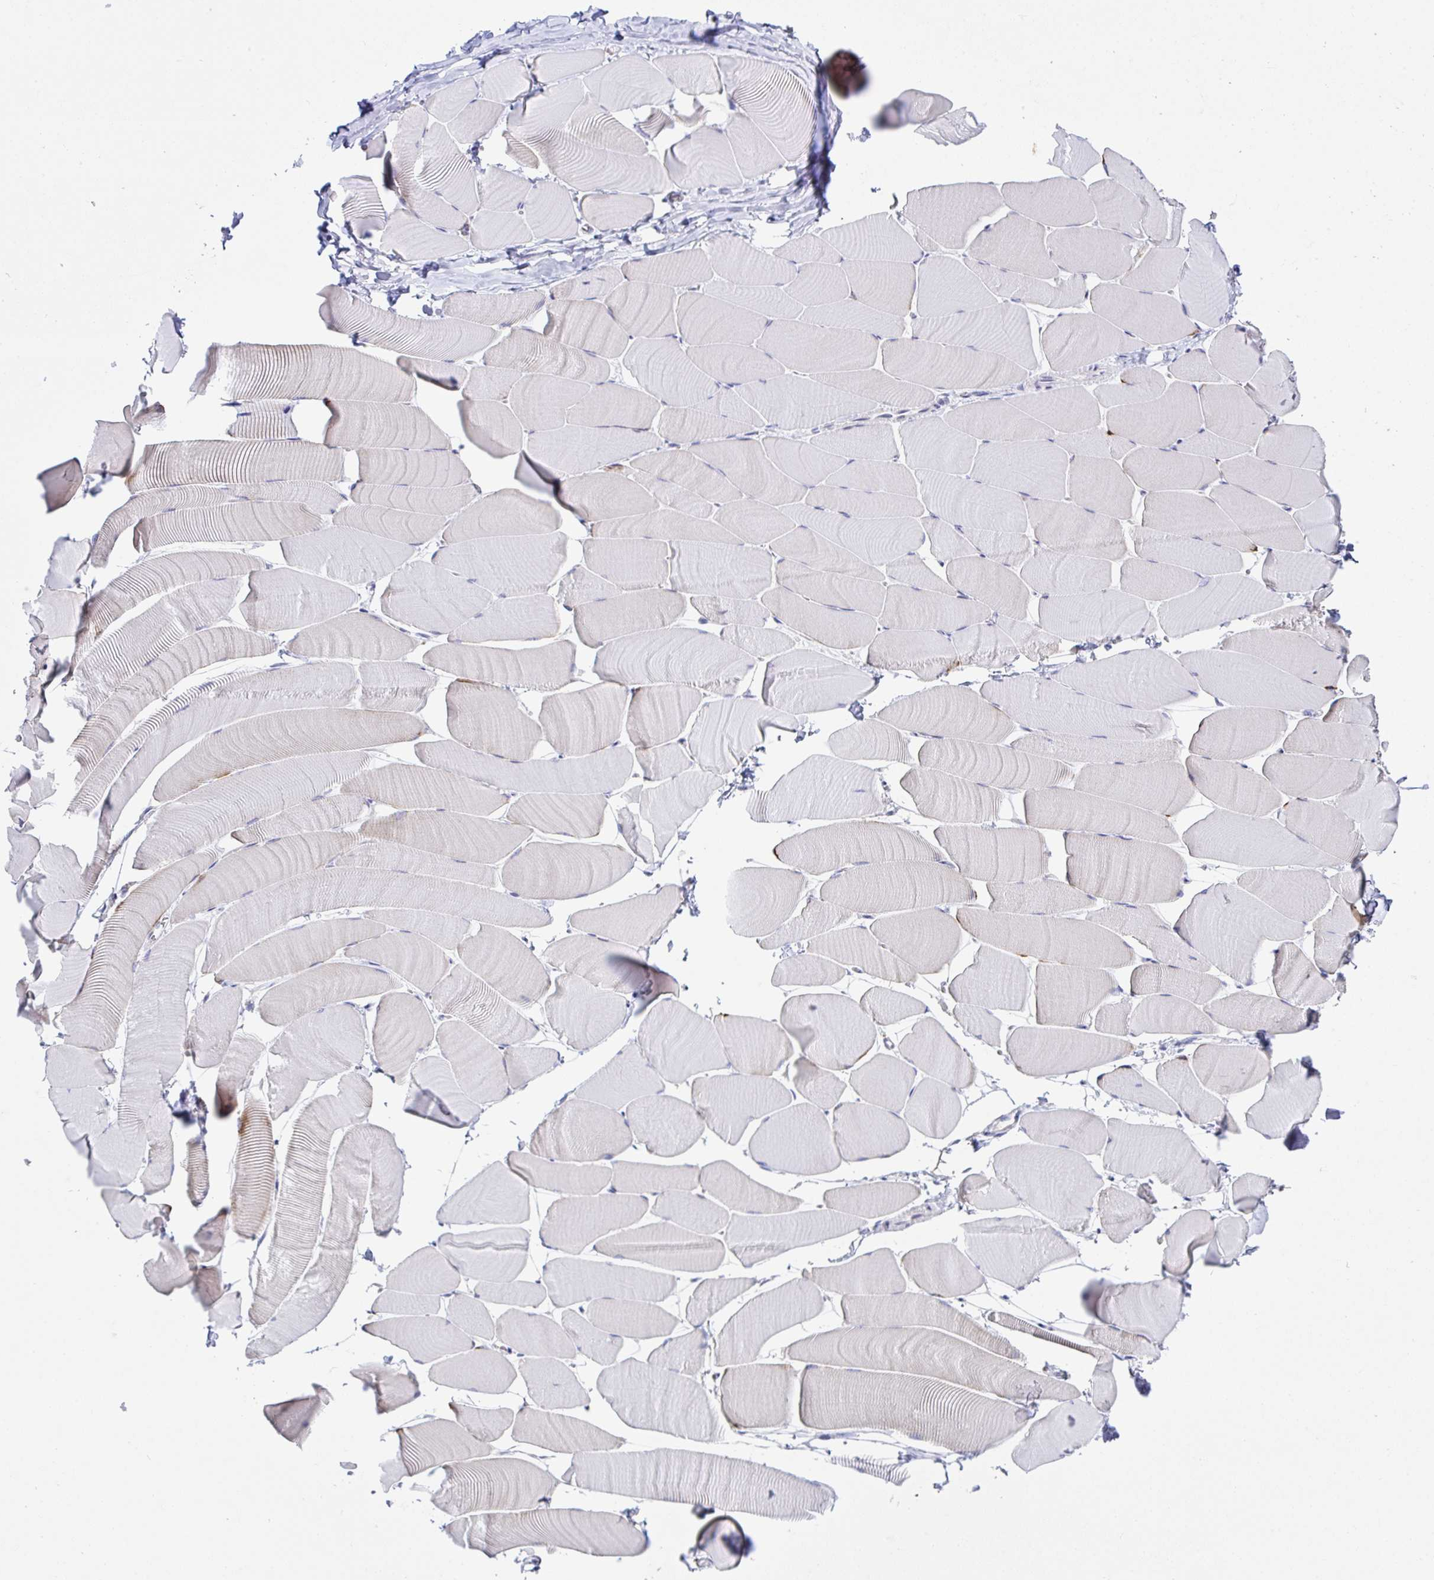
{"staining": {"intensity": "negative", "quantity": "none", "location": "none"}, "tissue": "skeletal muscle", "cell_type": "Myocytes", "image_type": "normal", "snomed": [{"axis": "morphology", "description": "Normal tissue, NOS"}, {"axis": "topography", "description": "Skeletal muscle"}], "caption": "IHC photomicrograph of normal human skeletal muscle stained for a protein (brown), which displays no expression in myocytes. (DAB immunohistochemistry, high magnification).", "gene": "FAU", "patient": {"sex": "male", "age": 25}}